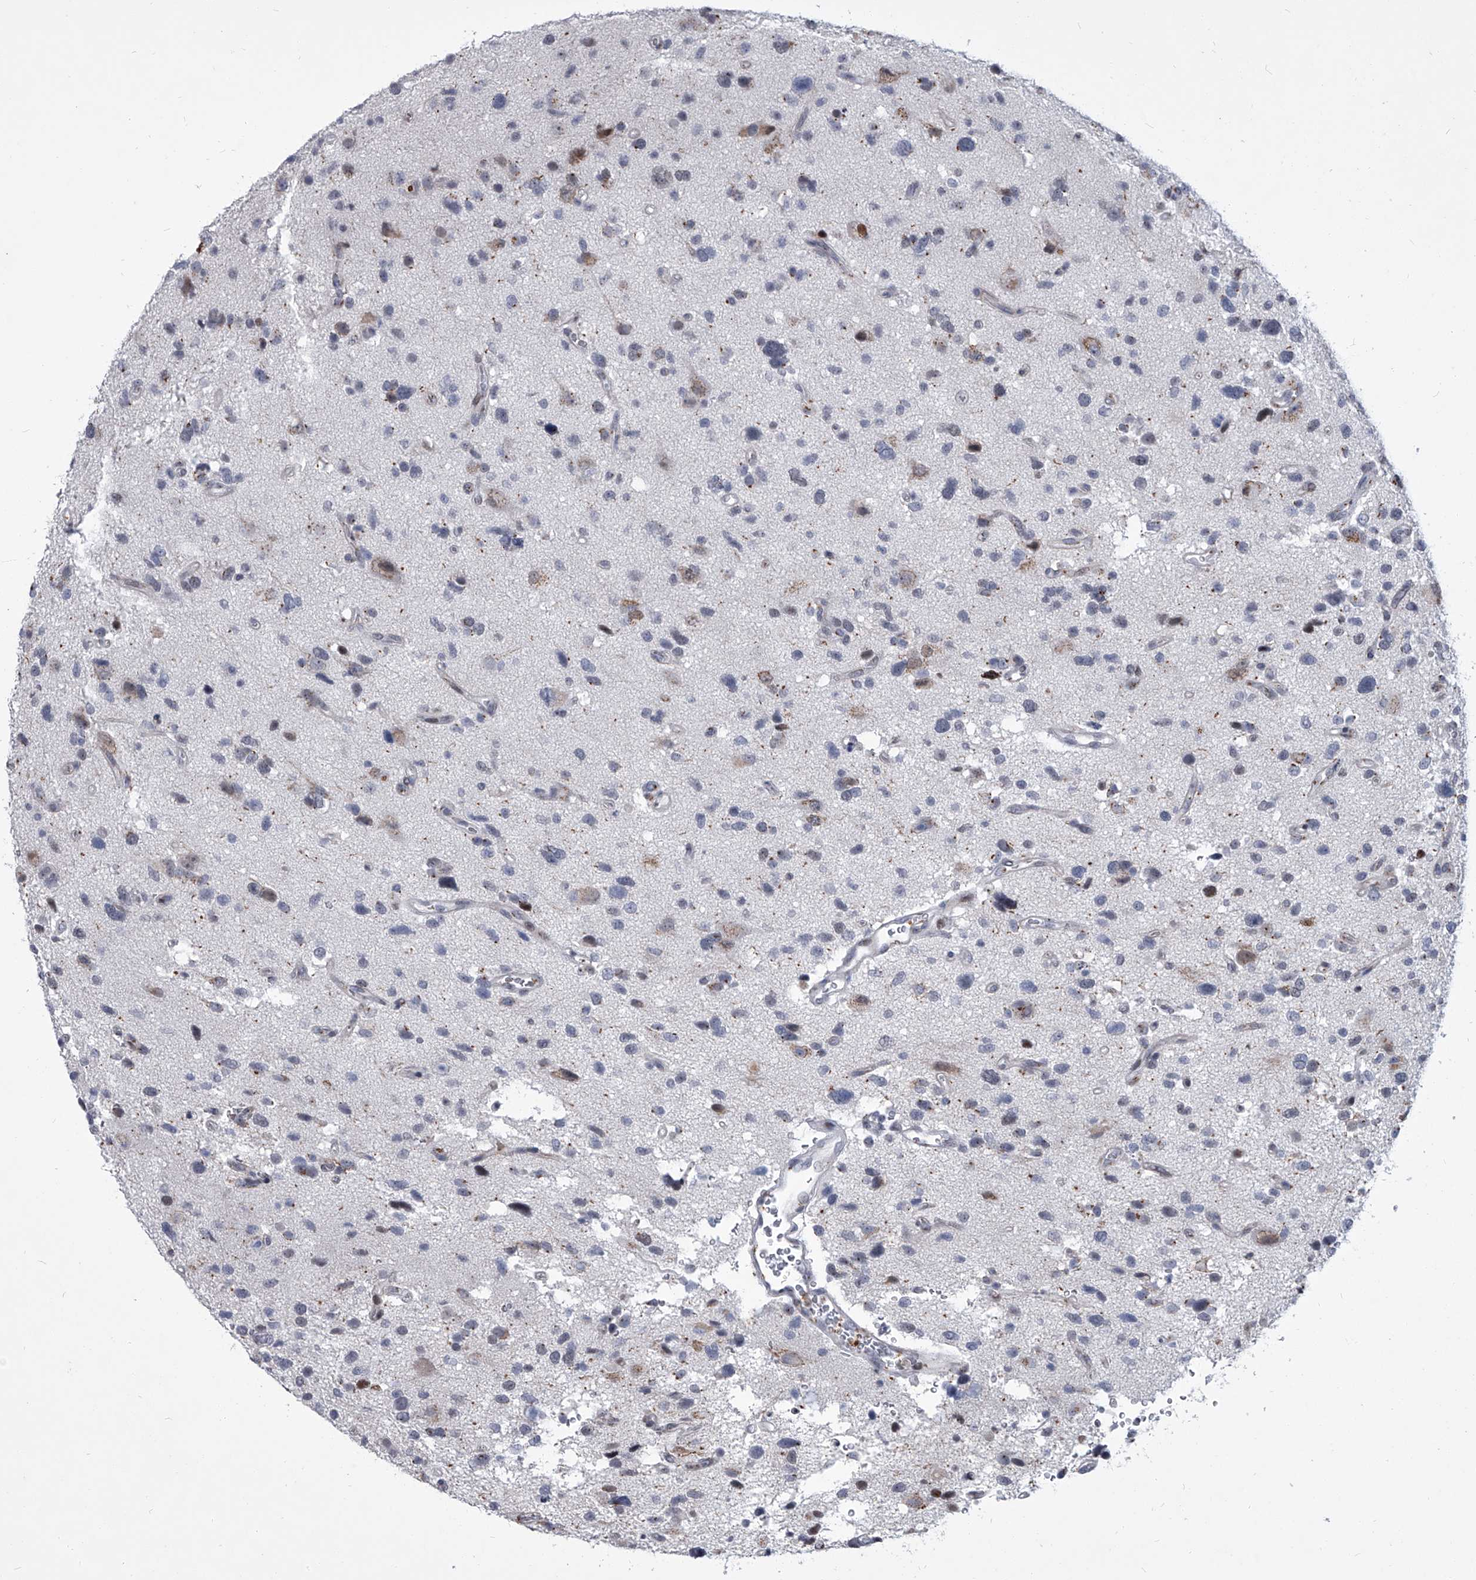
{"staining": {"intensity": "negative", "quantity": "none", "location": "none"}, "tissue": "glioma", "cell_type": "Tumor cells", "image_type": "cancer", "snomed": [{"axis": "morphology", "description": "Glioma, malignant, High grade"}, {"axis": "topography", "description": "Brain"}], "caption": "Immunohistochemical staining of glioma shows no significant staining in tumor cells.", "gene": "EVA1C", "patient": {"sex": "male", "age": 33}}